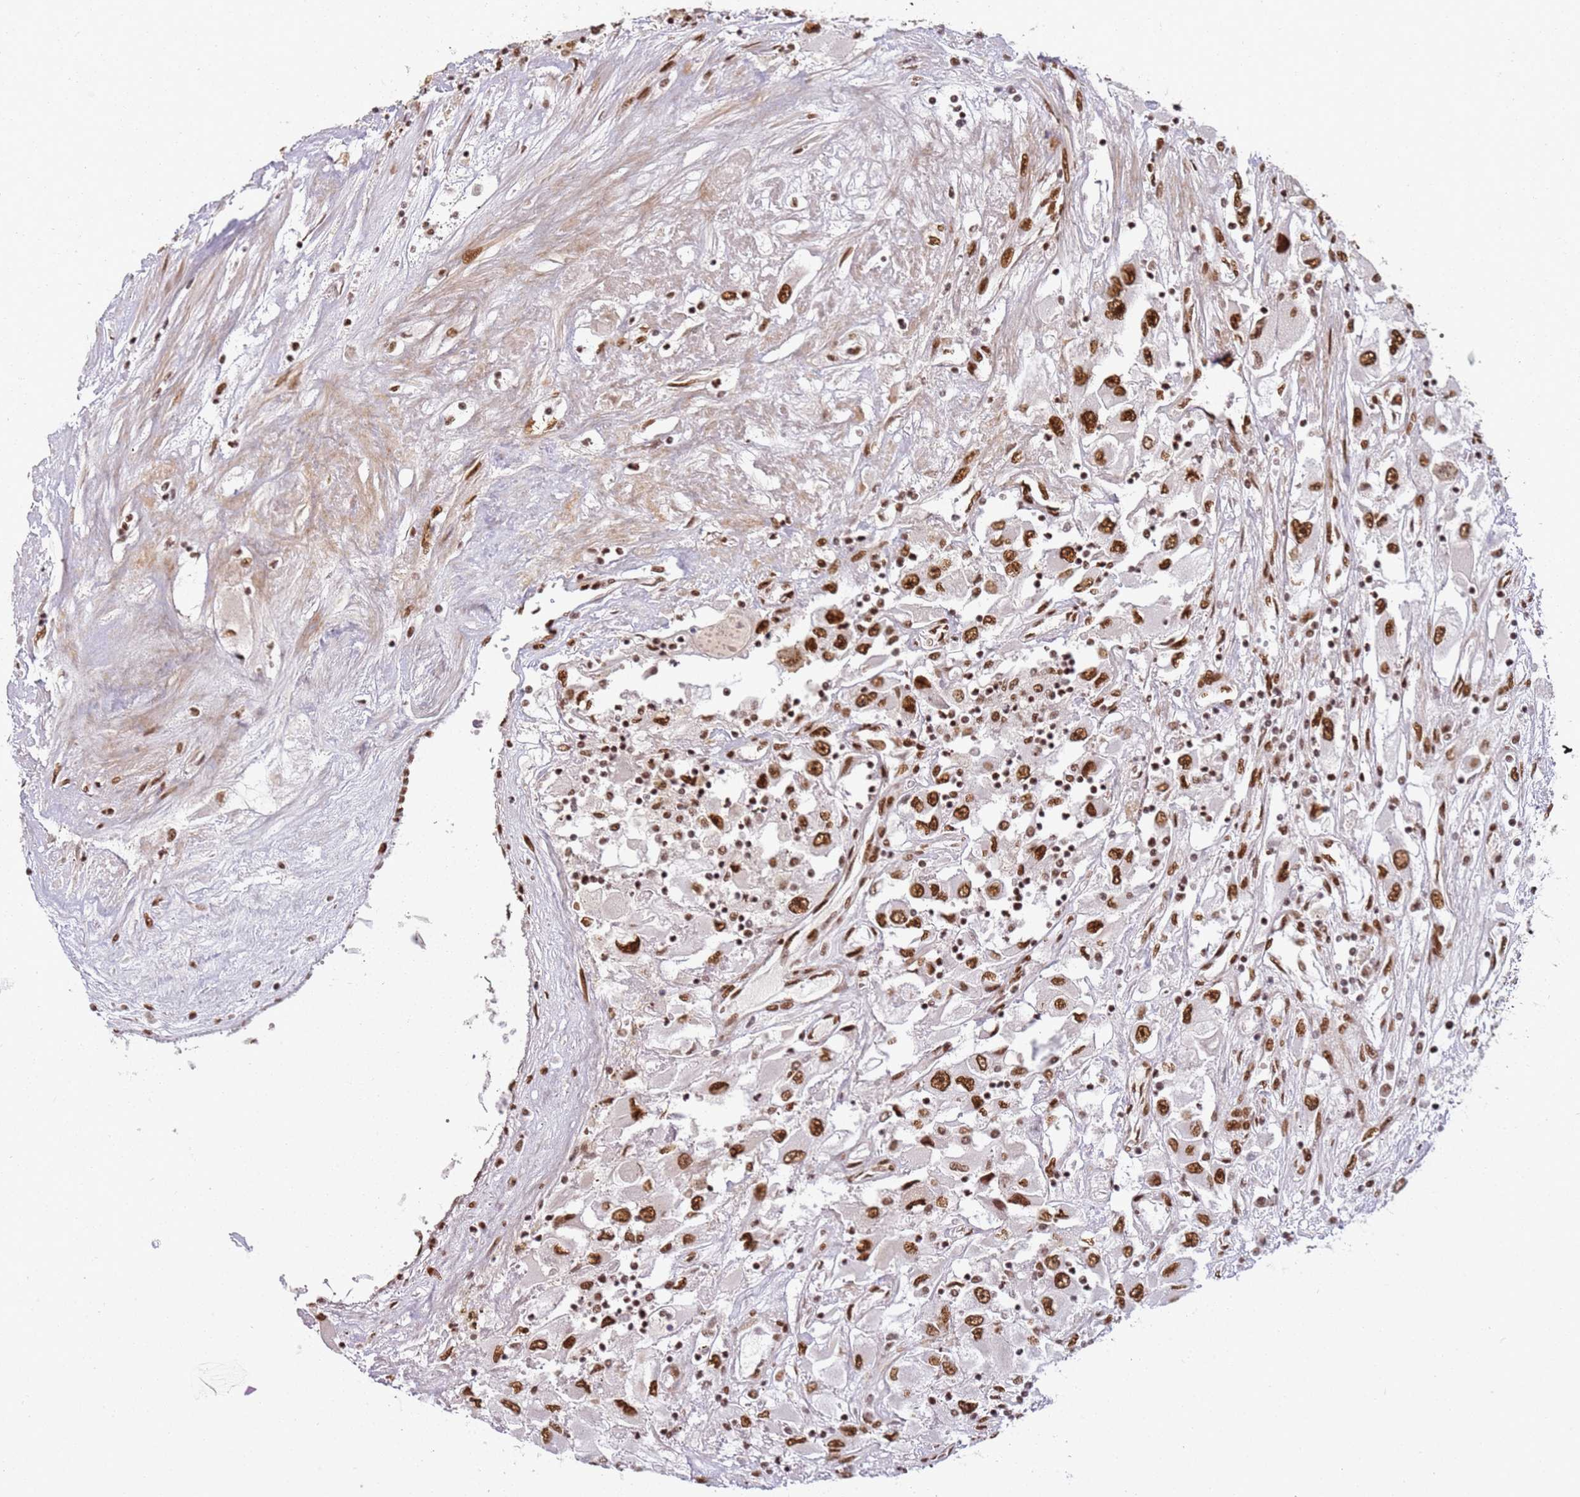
{"staining": {"intensity": "strong", "quantity": ">75%", "location": "nuclear"}, "tissue": "renal cancer", "cell_type": "Tumor cells", "image_type": "cancer", "snomed": [{"axis": "morphology", "description": "Adenocarcinoma, NOS"}, {"axis": "topography", "description": "Kidney"}], "caption": "Immunohistochemistry (DAB) staining of human adenocarcinoma (renal) reveals strong nuclear protein positivity in approximately >75% of tumor cells. (brown staining indicates protein expression, while blue staining denotes nuclei).", "gene": "TENT4A", "patient": {"sex": "female", "age": 52}}